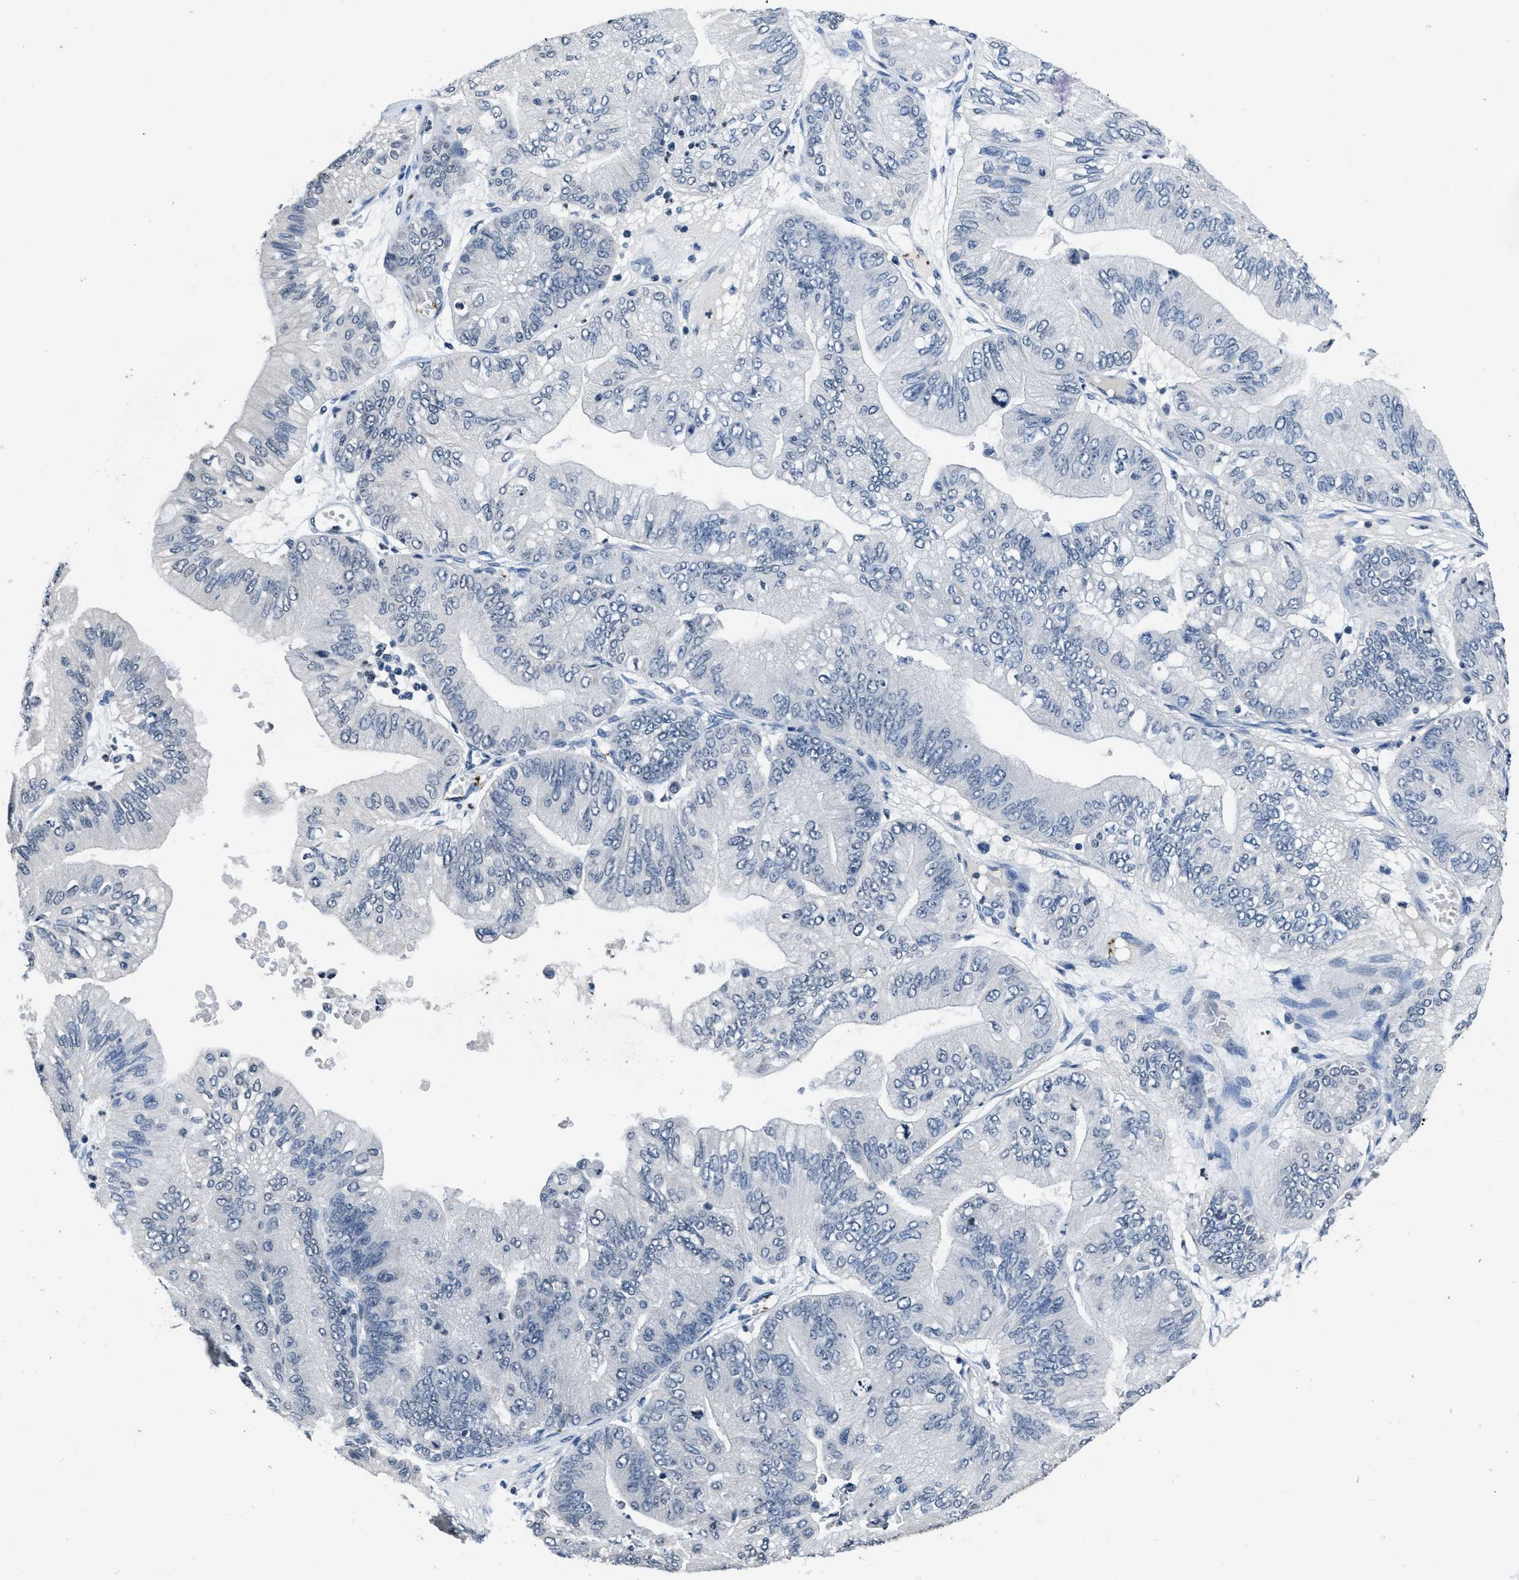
{"staining": {"intensity": "negative", "quantity": "none", "location": "none"}, "tissue": "ovarian cancer", "cell_type": "Tumor cells", "image_type": "cancer", "snomed": [{"axis": "morphology", "description": "Cystadenocarcinoma, mucinous, NOS"}, {"axis": "topography", "description": "Ovary"}], "caption": "Immunohistochemical staining of ovarian cancer (mucinous cystadenocarcinoma) exhibits no significant positivity in tumor cells.", "gene": "ITGA2B", "patient": {"sex": "female", "age": 61}}